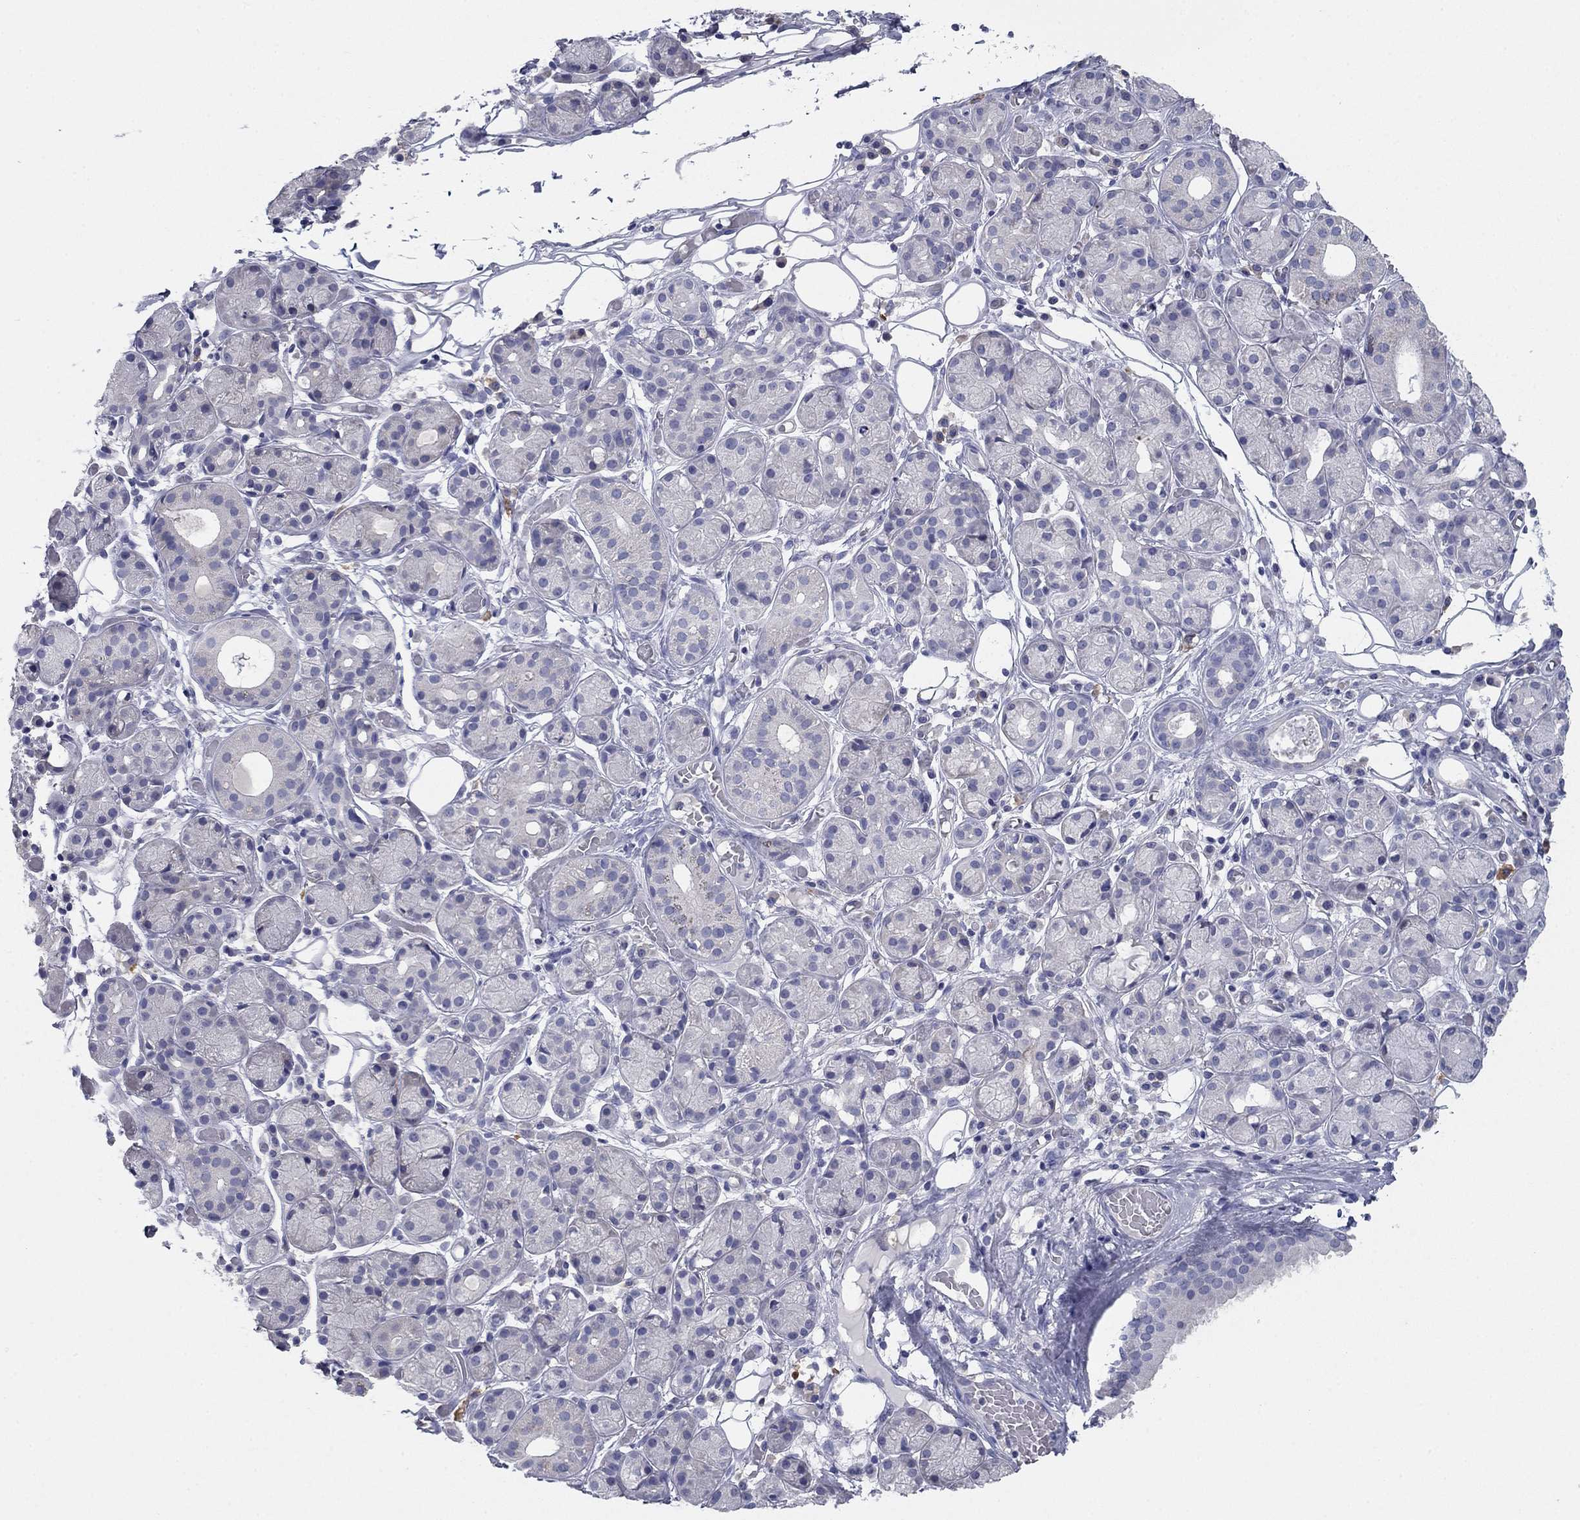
{"staining": {"intensity": "negative", "quantity": "none", "location": "none"}, "tissue": "salivary gland", "cell_type": "Glandular cells", "image_type": "normal", "snomed": [{"axis": "morphology", "description": "Normal tissue, NOS"}, {"axis": "topography", "description": "Salivary gland"}, {"axis": "topography", "description": "Peripheral nerve tissue"}], "caption": "An immunohistochemistry histopathology image of benign salivary gland is shown. There is no staining in glandular cells of salivary gland. The staining is performed using DAB brown chromogen with nuclei counter-stained in using hematoxylin.", "gene": "GRK7", "patient": {"sex": "male", "age": 71}}